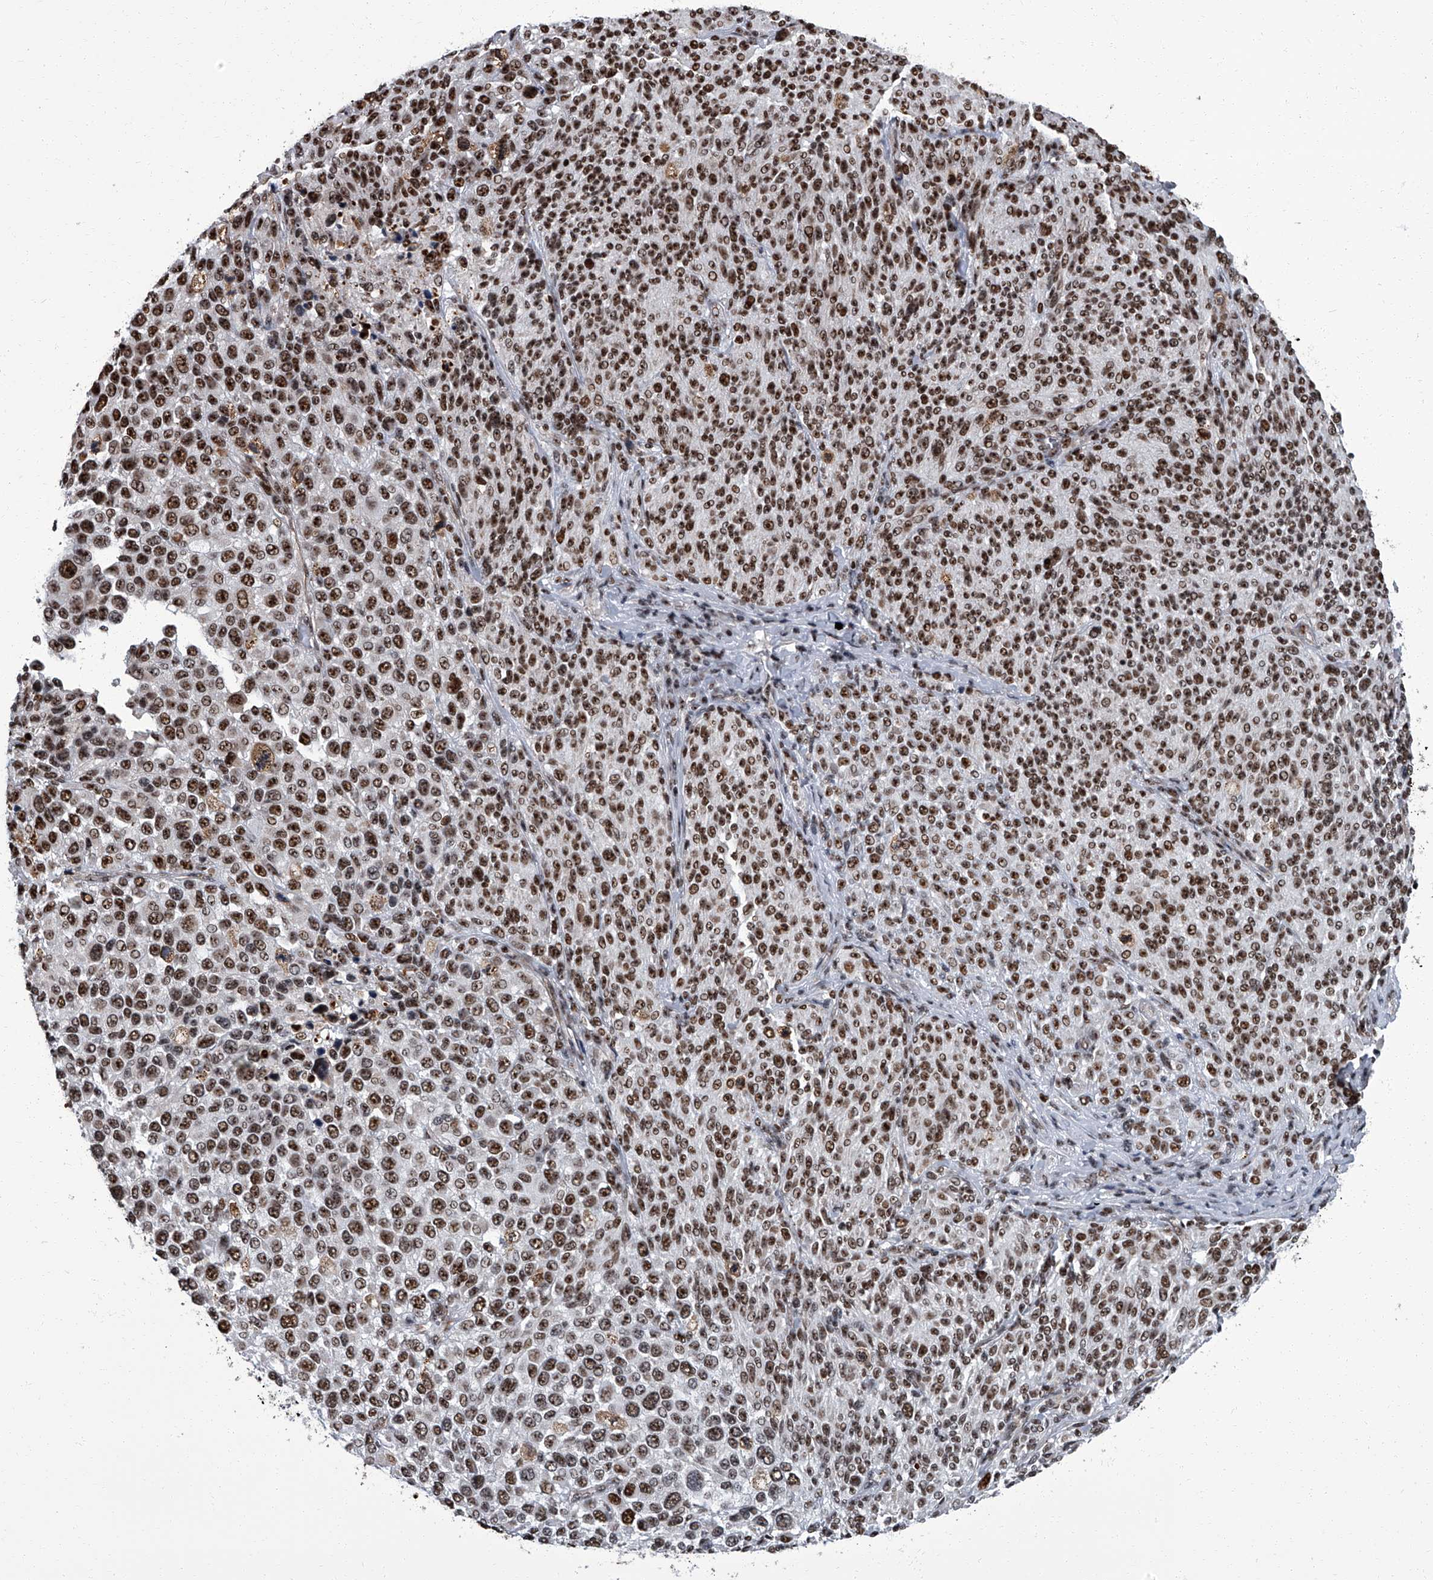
{"staining": {"intensity": "strong", "quantity": ">75%", "location": "cytoplasmic/membranous,nuclear"}, "tissue": "melanoma", "cell_type": "Tumor cells", "image_type": "cancer", "snomed": [{"axis": "morphology", "description": "Malignant melanoma, NOS"}, {"axis": "topography", "description": "Skin of trunk"}], "caption": "Immunohistochemical staining of human malignant melanoma displays strong cytoplasmic/membranous and nuclear protein expression in about >75% of tumor cells.", "gene": "ZNF518B", "patient": {"sex": "male", "age": 71}}